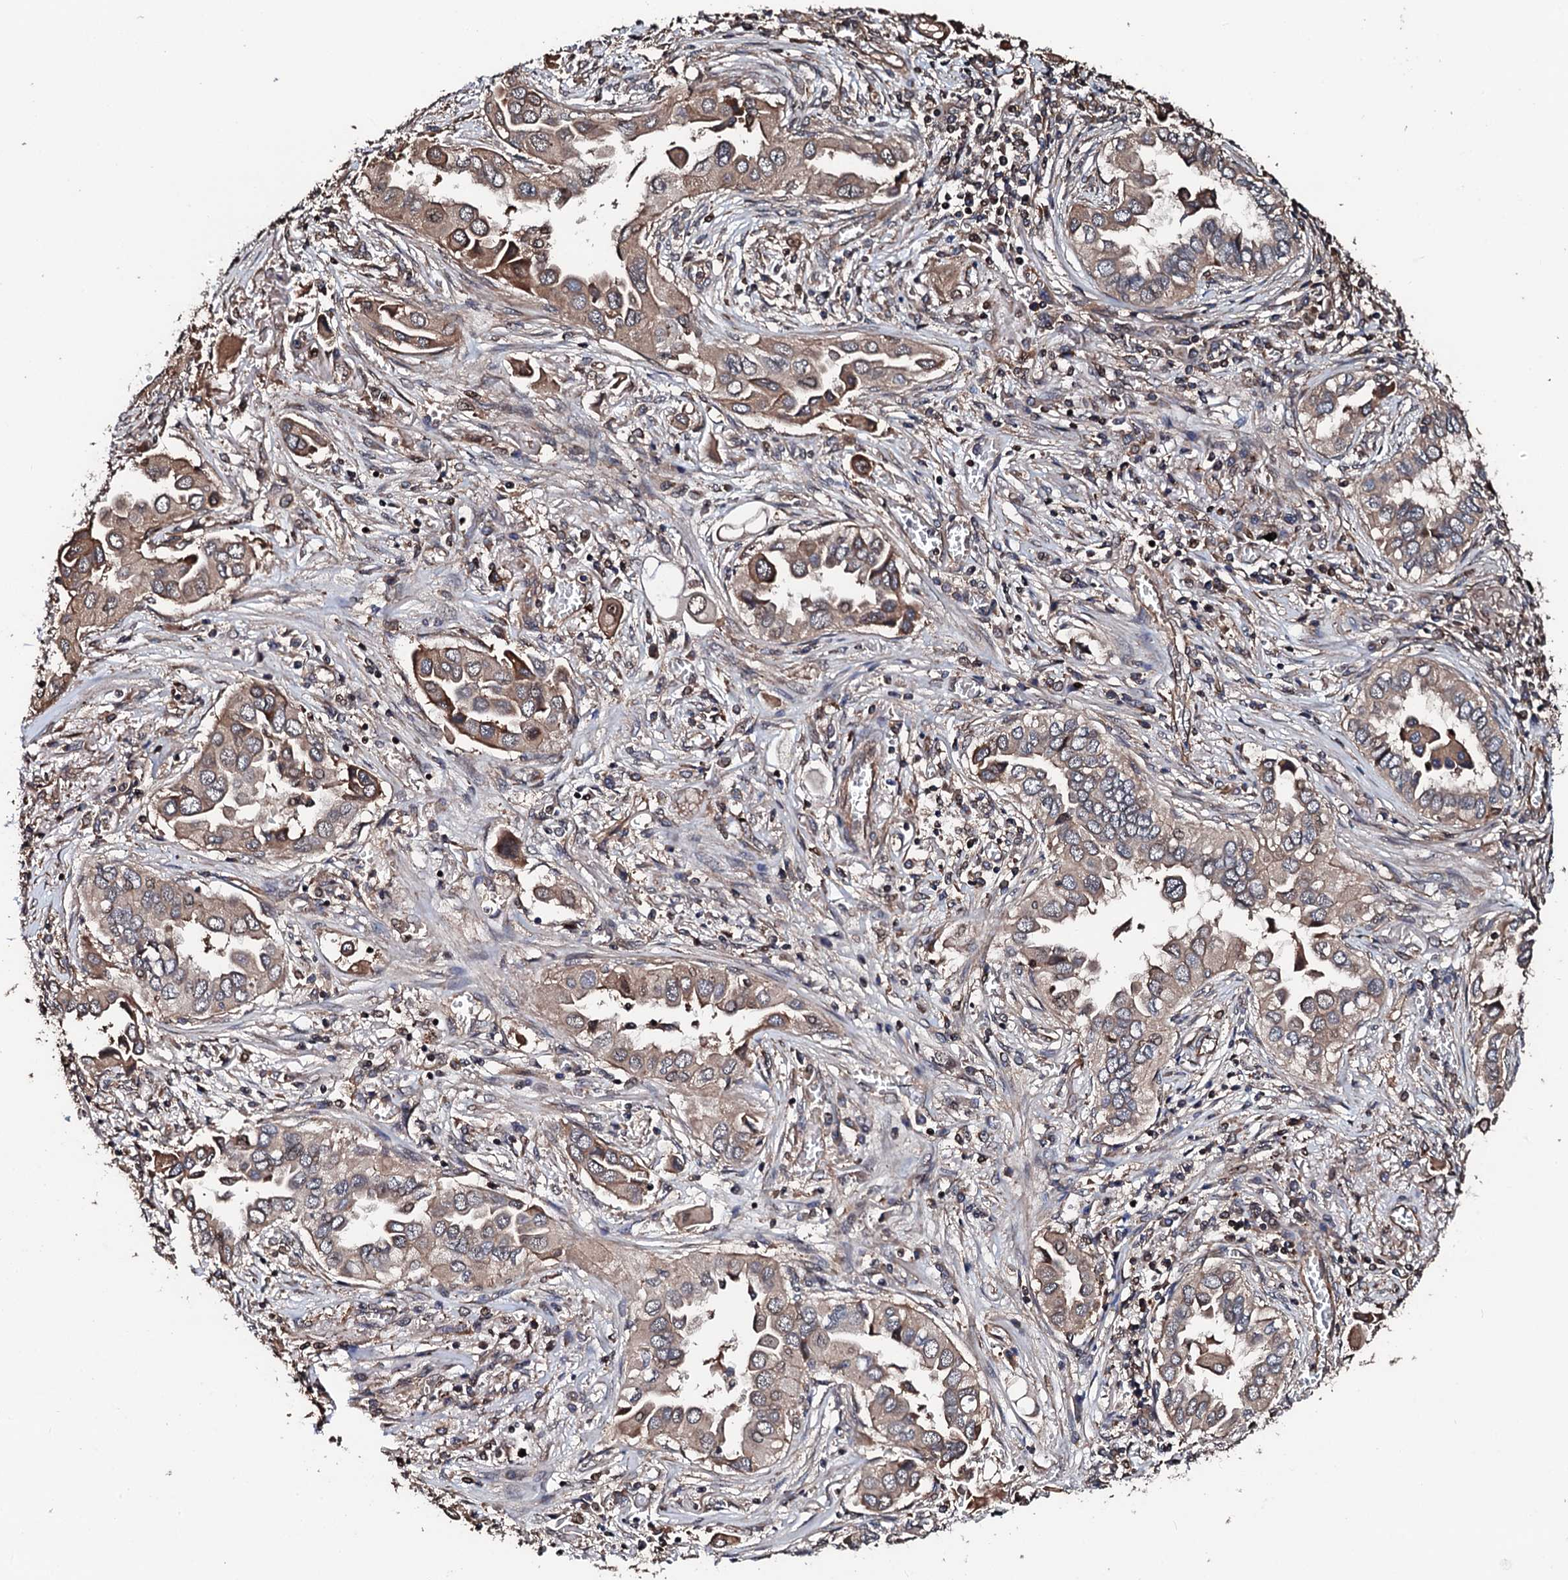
{"staining": {"intensity": "moderate", "quantity": "25%-75%", "location": "cytoplasmic/membranous"}, "tissue": "lung cancer", "cell_type": "Tumor cells", "image_type": "cancer", "snomed": [{"axis": "morphology", "description": "Adenocarcinoma, NOS"}, {"axis": "topography", "description": "Lung"}], "caption": "A photomicrograph of lung adenocarcinoma stained for a protein shows moderate cytoplasmic/membranous brown staining in tumor cells.", "gene": "CKAP5", "patient": {"sex": "female", "age": 76}}